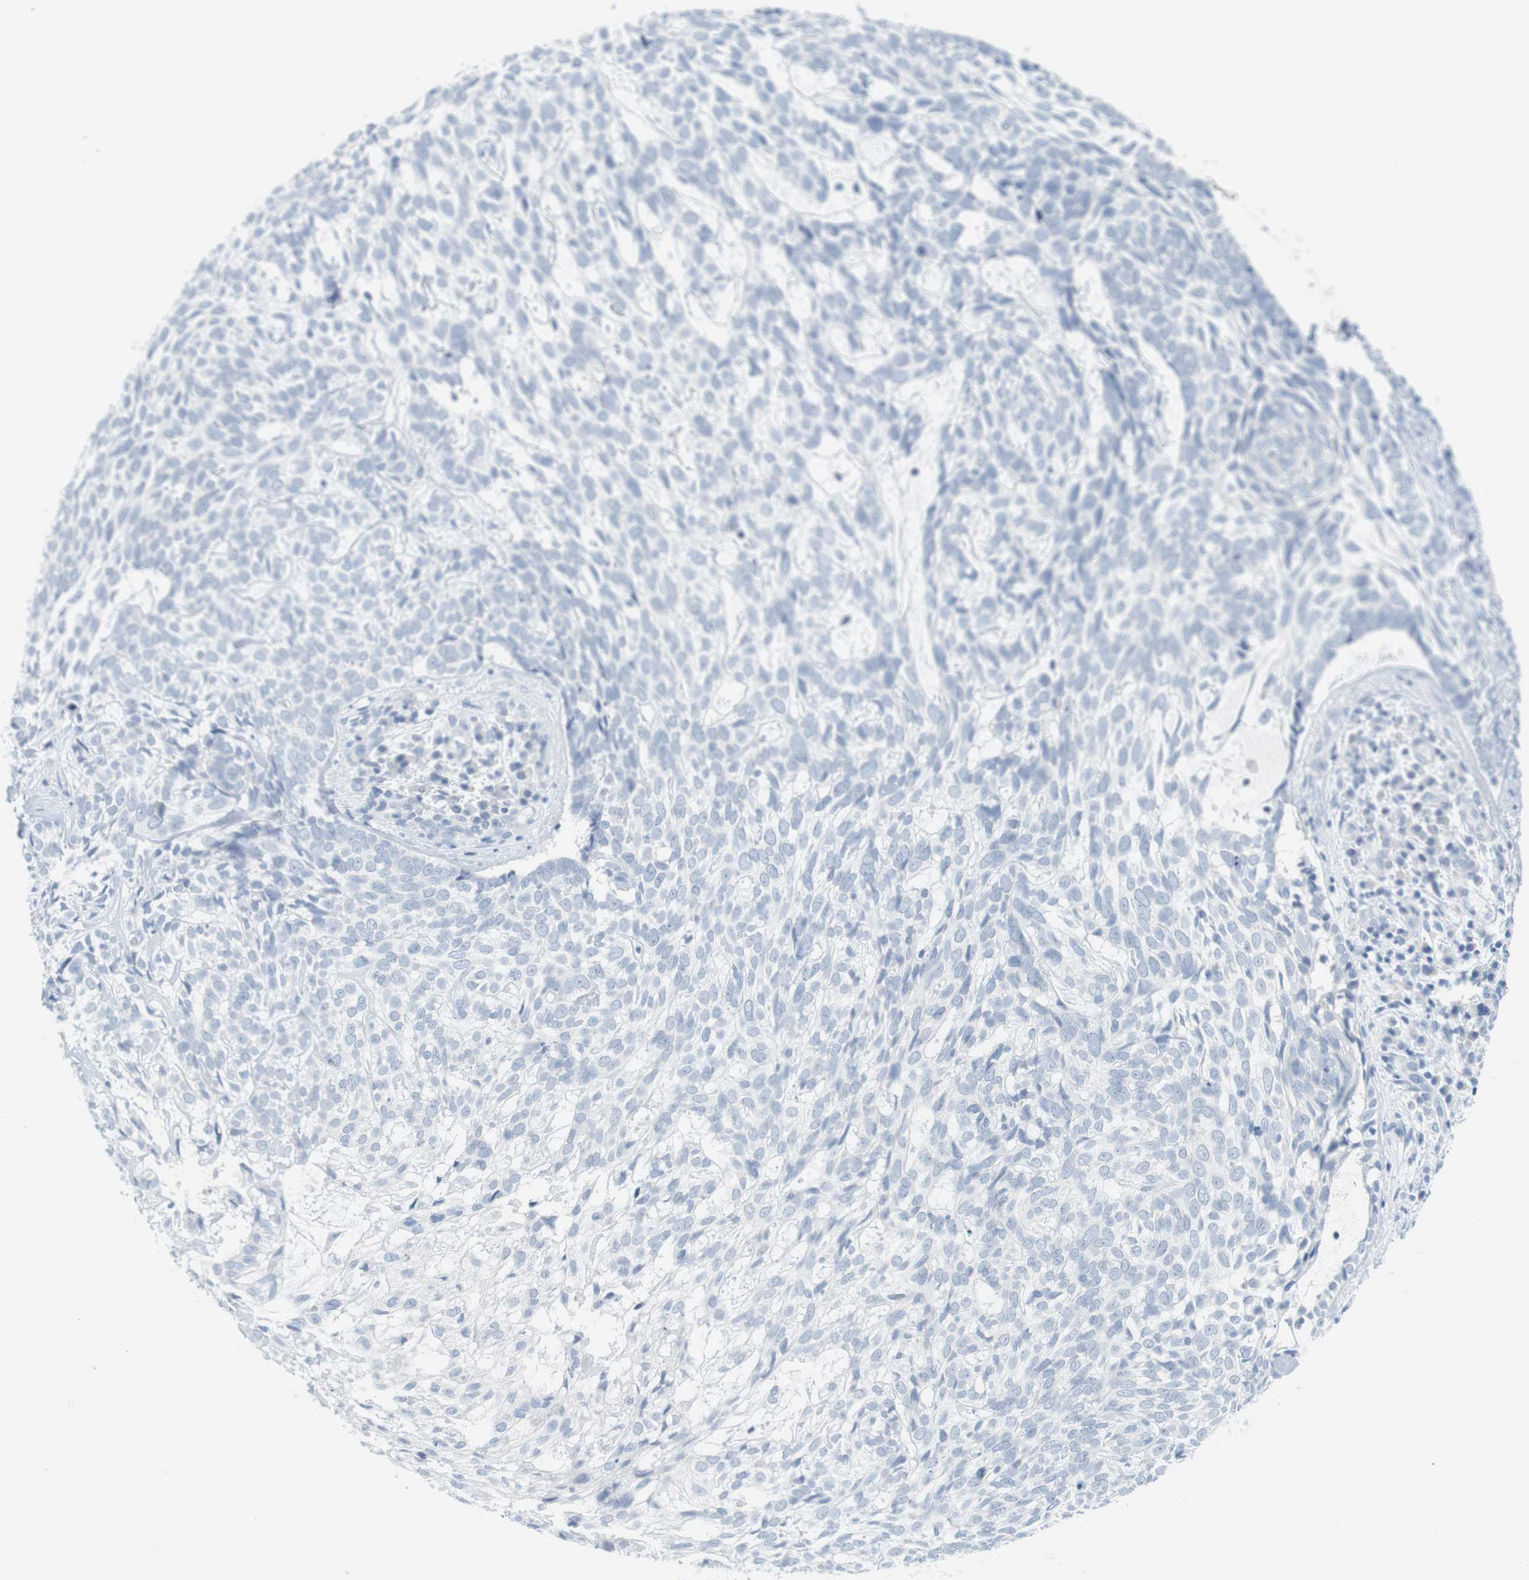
{"staining": {"intensity": "negative", "quantity": "none", "location": "none"}, "tissue": "skin cancer", "cell_type": "Tumor cells", "image_type": "cancer", "snomed": [{"axis": "morphology", "description": "Basal cell carcinoma"}, {"axis": "topography", "description": "Skin"}], "caption": "This is an immunohistochemistry (IHC) photomicrograph of basal cell carcinoma (skin). There is no expression in tumor cells.", "gene": "OPRM1", "patient": {"sex": "male", "age": 72}}